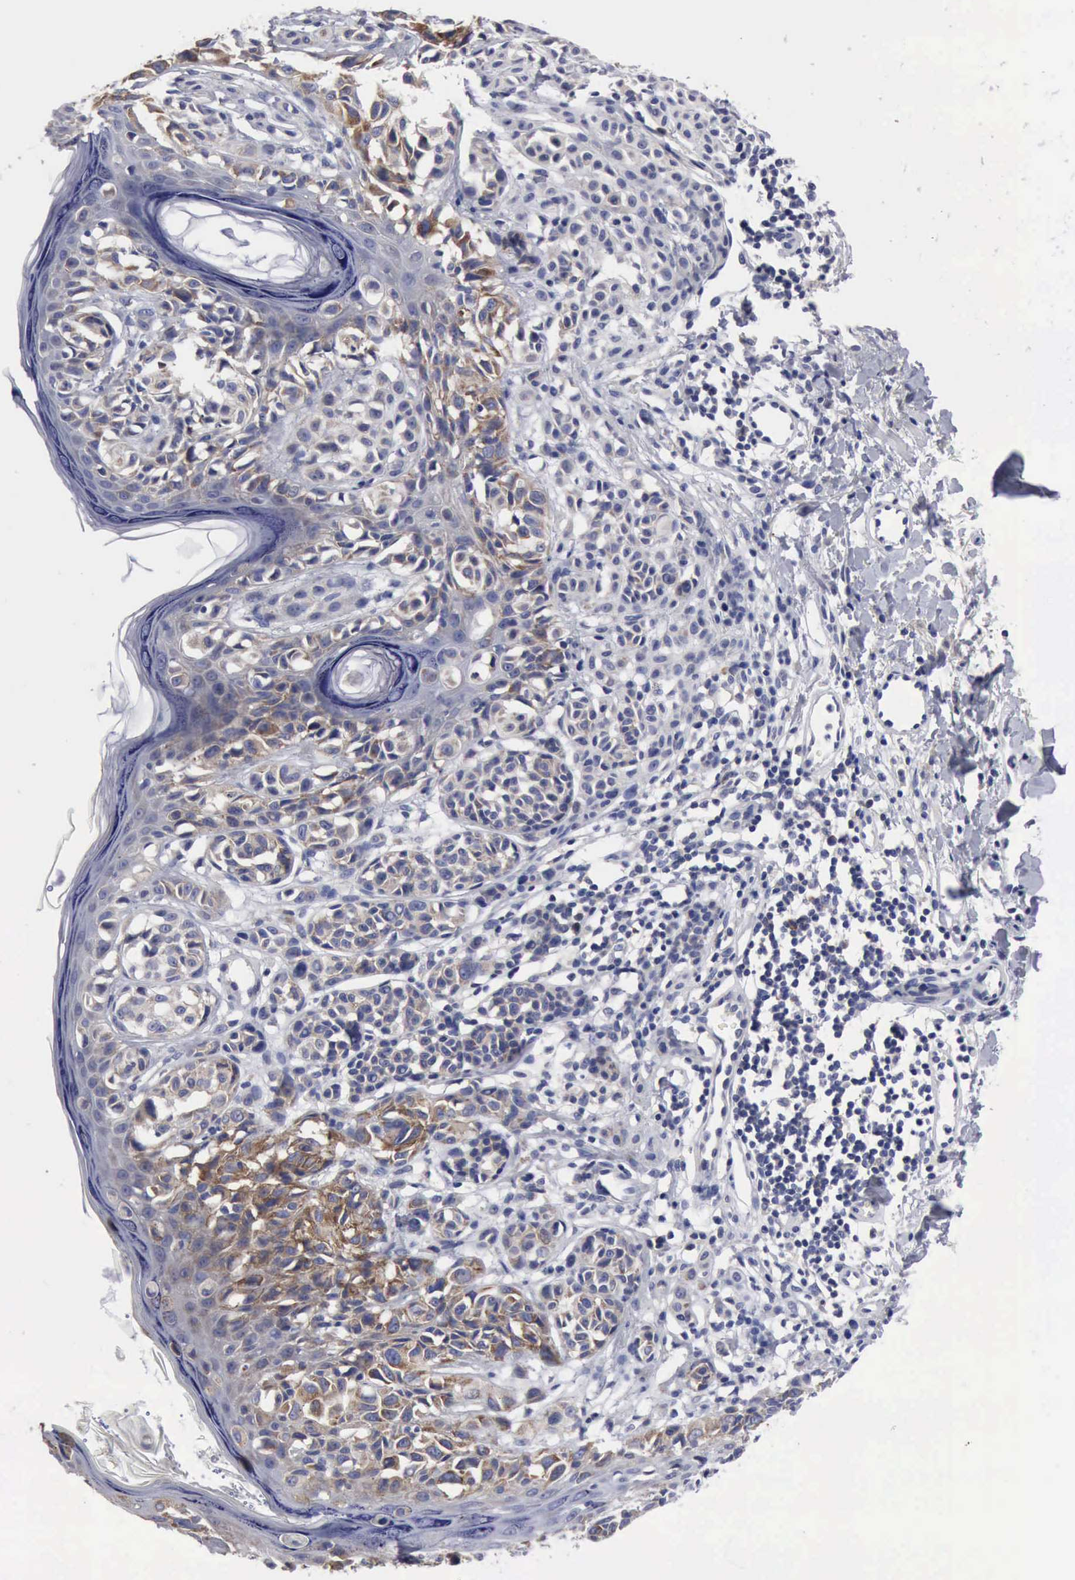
{"staining": {"intensity": "moderate", "quantity": "<25%", "location": "cytoplasmic/membranous"}, "tissue": "melanoma", "cell_type": "Tumor cells", "image_type": "cancer", "snomed": [{"axis": "morphology", "description": "Malignant melanoma, NOS"}, {"axis": "topography", "description": "Skin"}], "caption": "Malignant melanoma stained for a protein (brown) shows moderate cytoplasmic/membranous positive staining in approximately <25% of tumor cells.", "gene": "TXLNG", "patient": {"sex": "male", "age": 40}}